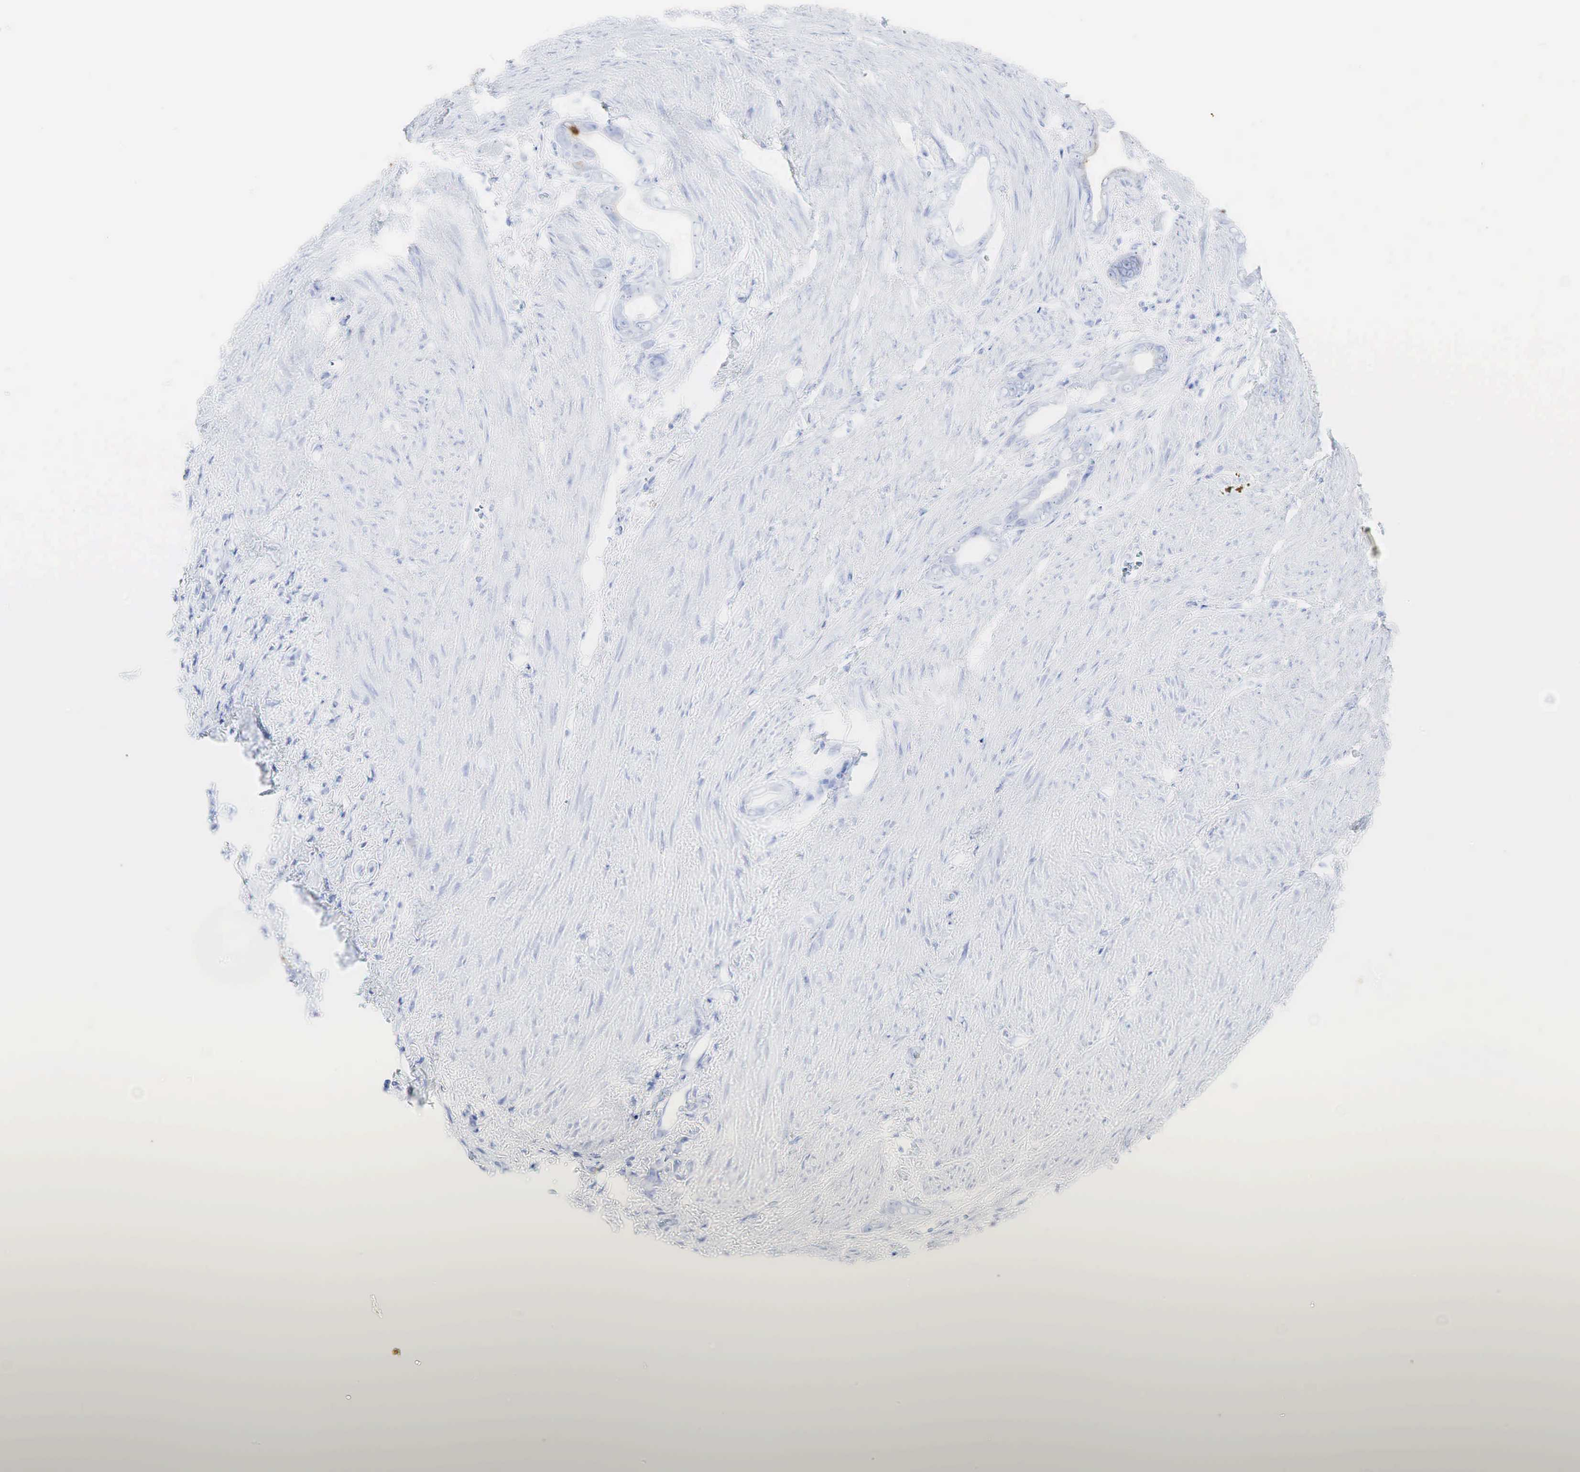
{"staining": {"intensity": "moderate", "quantity": "<25%", "location": "cytoplasmic/membranous"}, "tissue": "stomach cancer", "cell_type": "Tumor cells", "image_type": "cancer", "snomed": [{"axis": "morphology", "description": "Adenocarcinoma, NOS"}, {"axis": "topography", "description": "Stomach"}], "caption": "A histopathology image of stomach cancer stained for a protein displays moderate cytoplasmic/membranous brown staining in tumor cells. The staining was performed using DAB (3,3'-diaminobenzidine), with brown indicating positive protein expression. Nuclei are stained blue with hematoxylin.", "gene": "CEACAM5", "patient": {"sex": "male", "age": 78}}